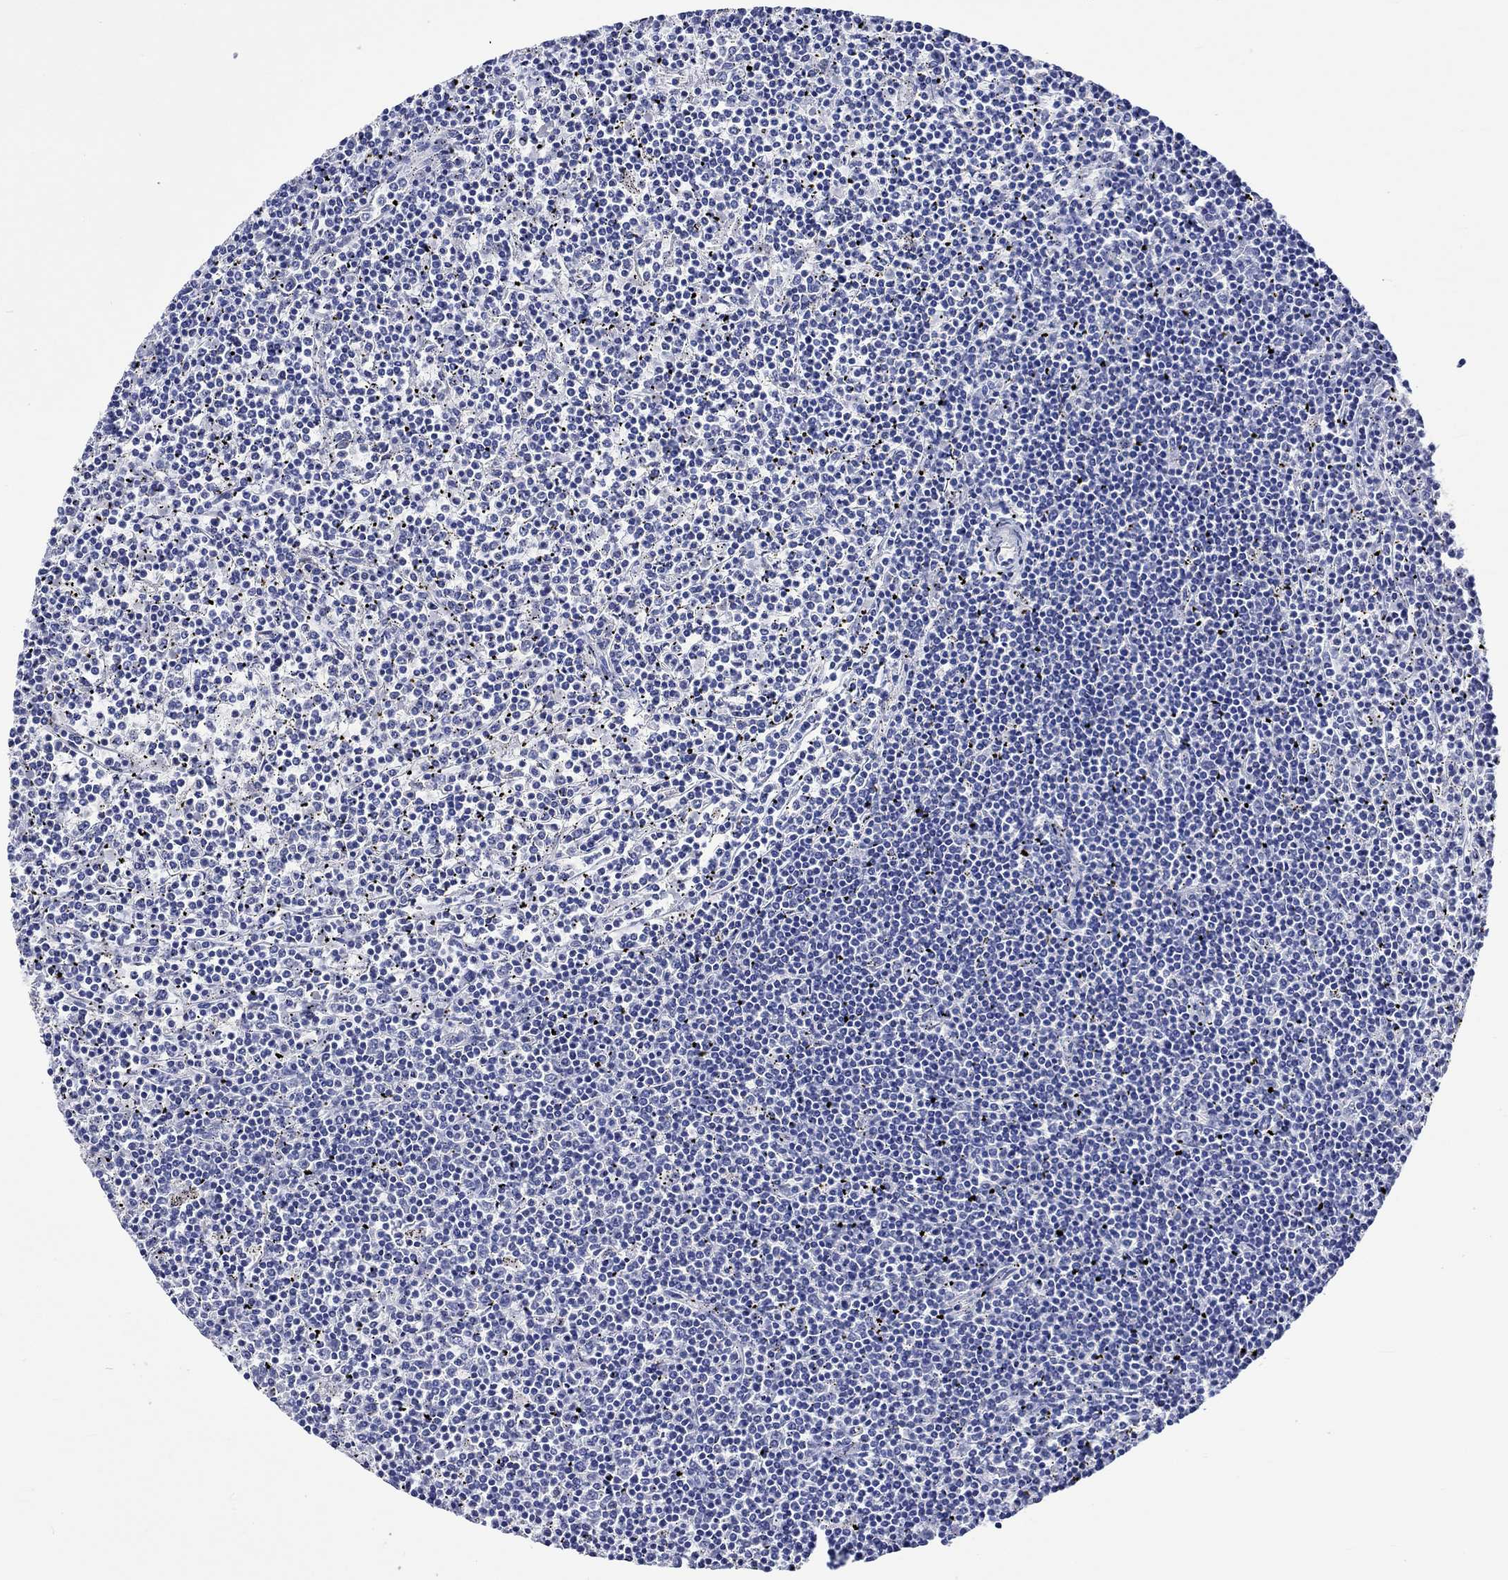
{"staining": {"intensity": "negative", "quantity": "none", "location": "none"}, "tissue": "lymphoma", "cell_type": "Tumor cells", "image_type": "cancer", "snomed": [{"axis": "morphology", "description": "Malignant lymphoma, non-Hodgkin's type, Low grade"}, {"axis": "topography", "description": "Spleen"}], "caption": "This is an immunohistochemistry micrograph of human low-grade malignant lymphoma, non-Hodgkin's type. There is no staining in tumor cells.", "gene": "KLHL35", "patient": {"sex": "female", "age": 19}}